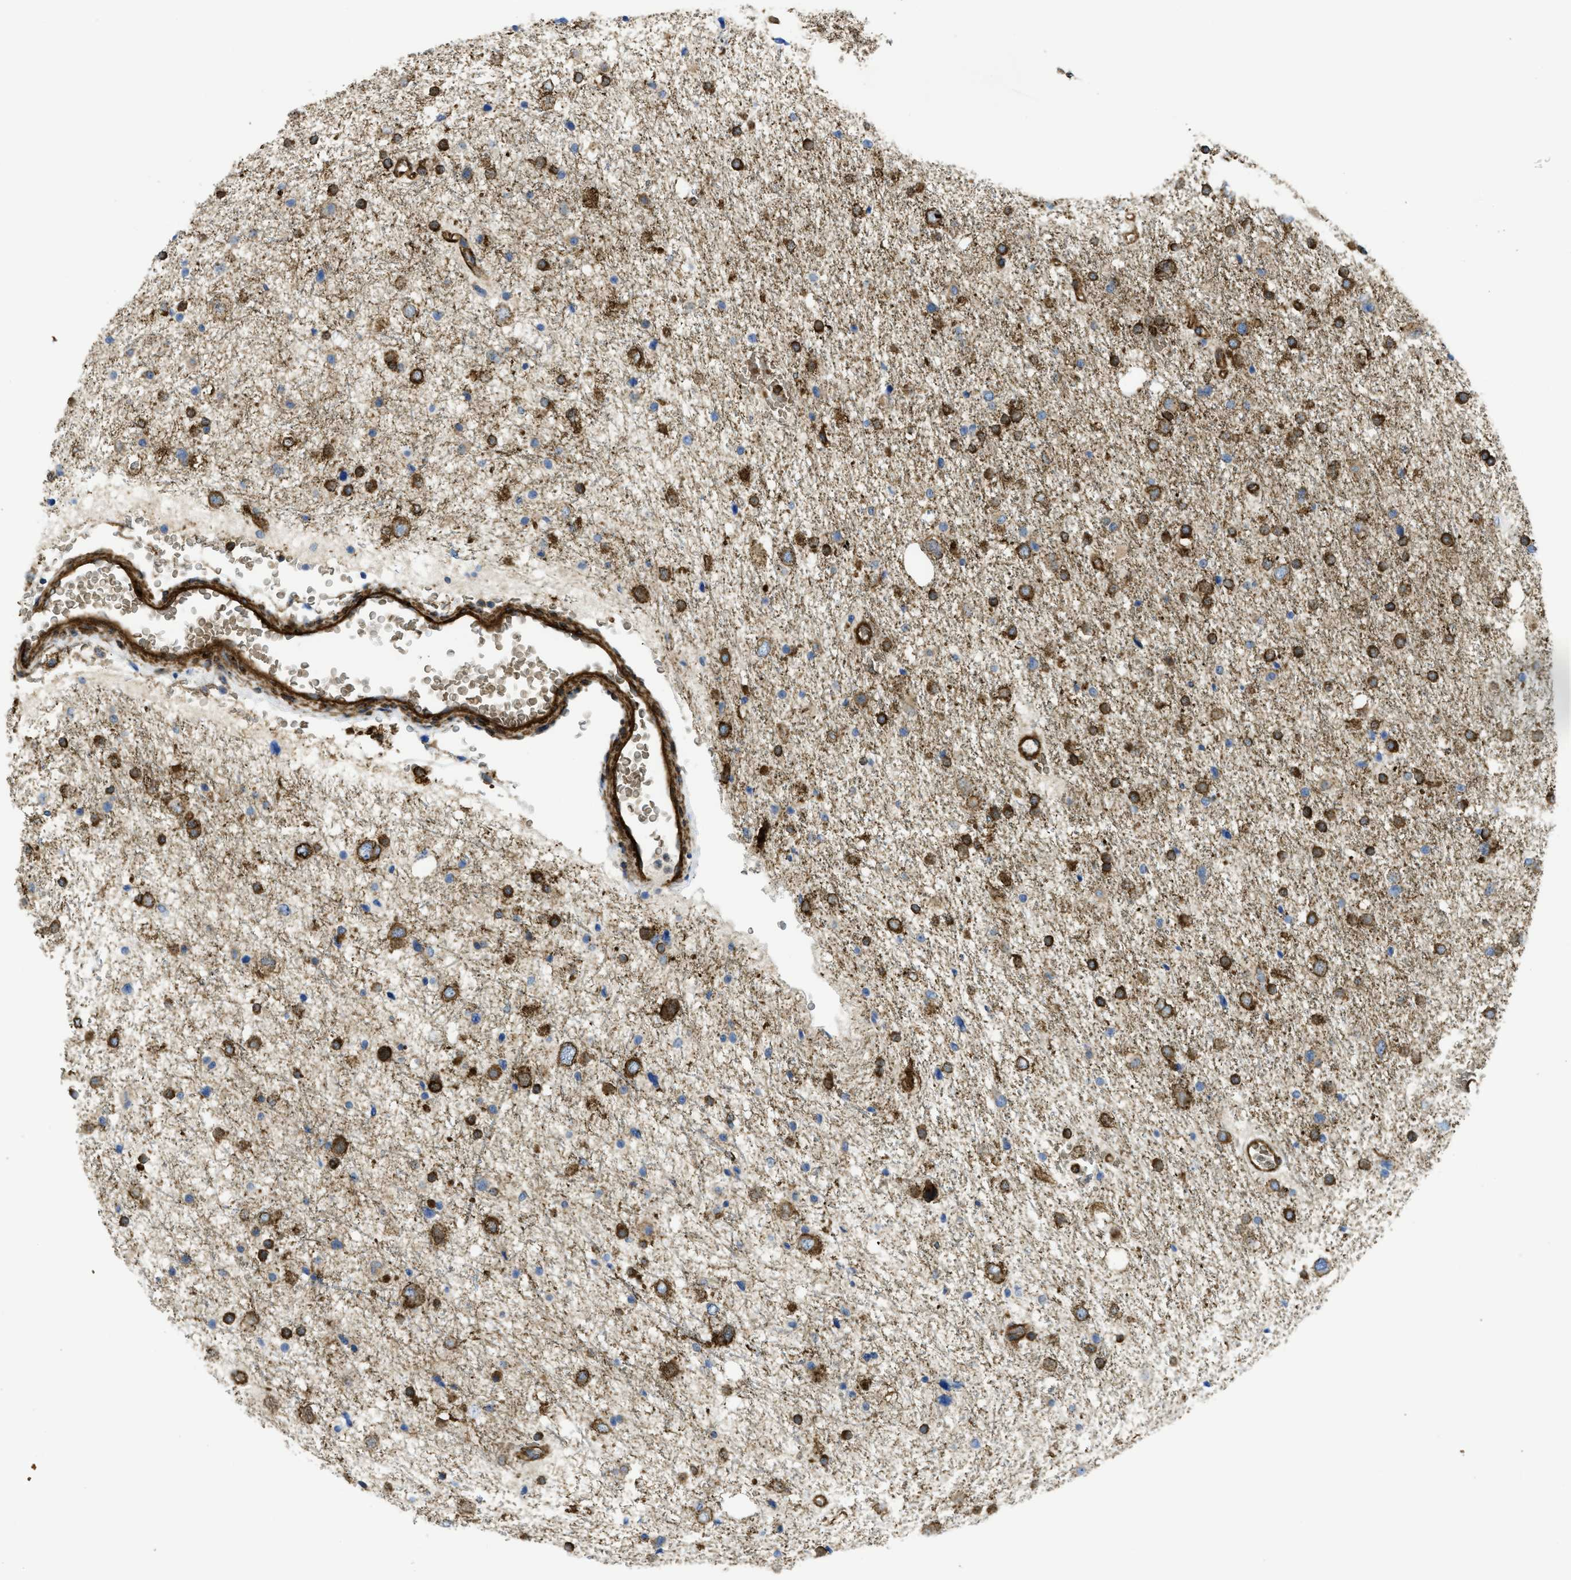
{"staining": {"intensity": "strong", "quantity": "25%-75%", "location": "cytoplasmic/membranous"}, "tissue": "glioma", "cell_type": "Tumor cells", "image_type": "cancer", "snomed": [{"axis": "morphology", "description": "Glioma, malignant, Low grade"}, {"axis": "topography", "description": "Brain"}], "caption": "Immunohistochemical staining of human malignant glioma (low-grade) exhibits strong cytoplasmic/membranous protein expression in about 25%-75% of tumor cells.", "gene": "HIP1", "patient": {"sex": "female", "age": 37}}